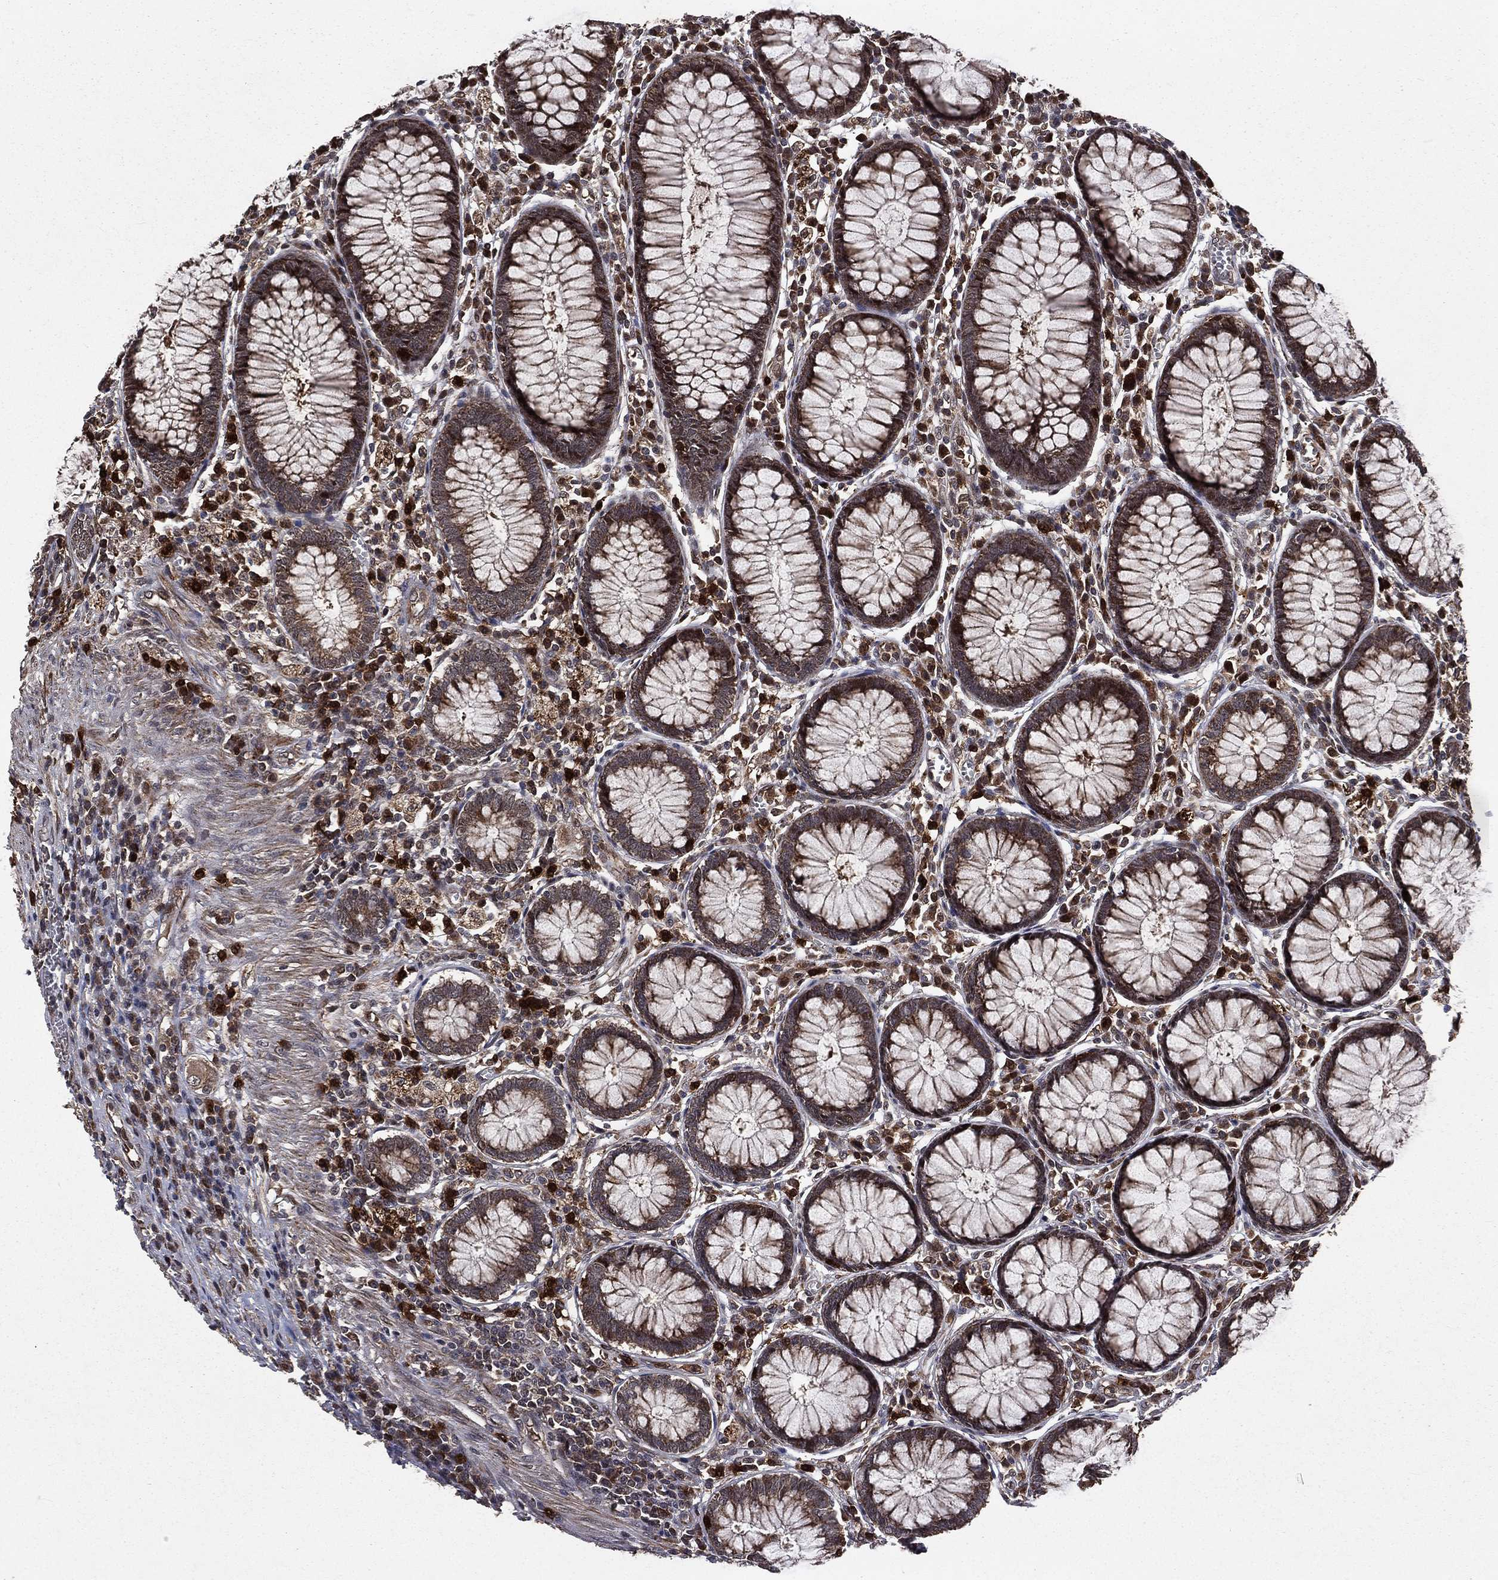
{"staining": {"intensity": "negative", "quantity": "none", "location": "none"}, "tissue": "colon", "cell_type": "Endothelial cells", "image_type": "normal", "snomed": [{"axis": "morphology", "description": "Normal tissue, NOS"}, {"axis": "topography", "description": "Colon"}], "caption": "An image of colon stained for a protein reveals no brown staining in endothelial cells. (DAB IHC with hematoxylin counter stain).", "gene": "LENG8", "patient": {"sex": "male", "age": 65}}